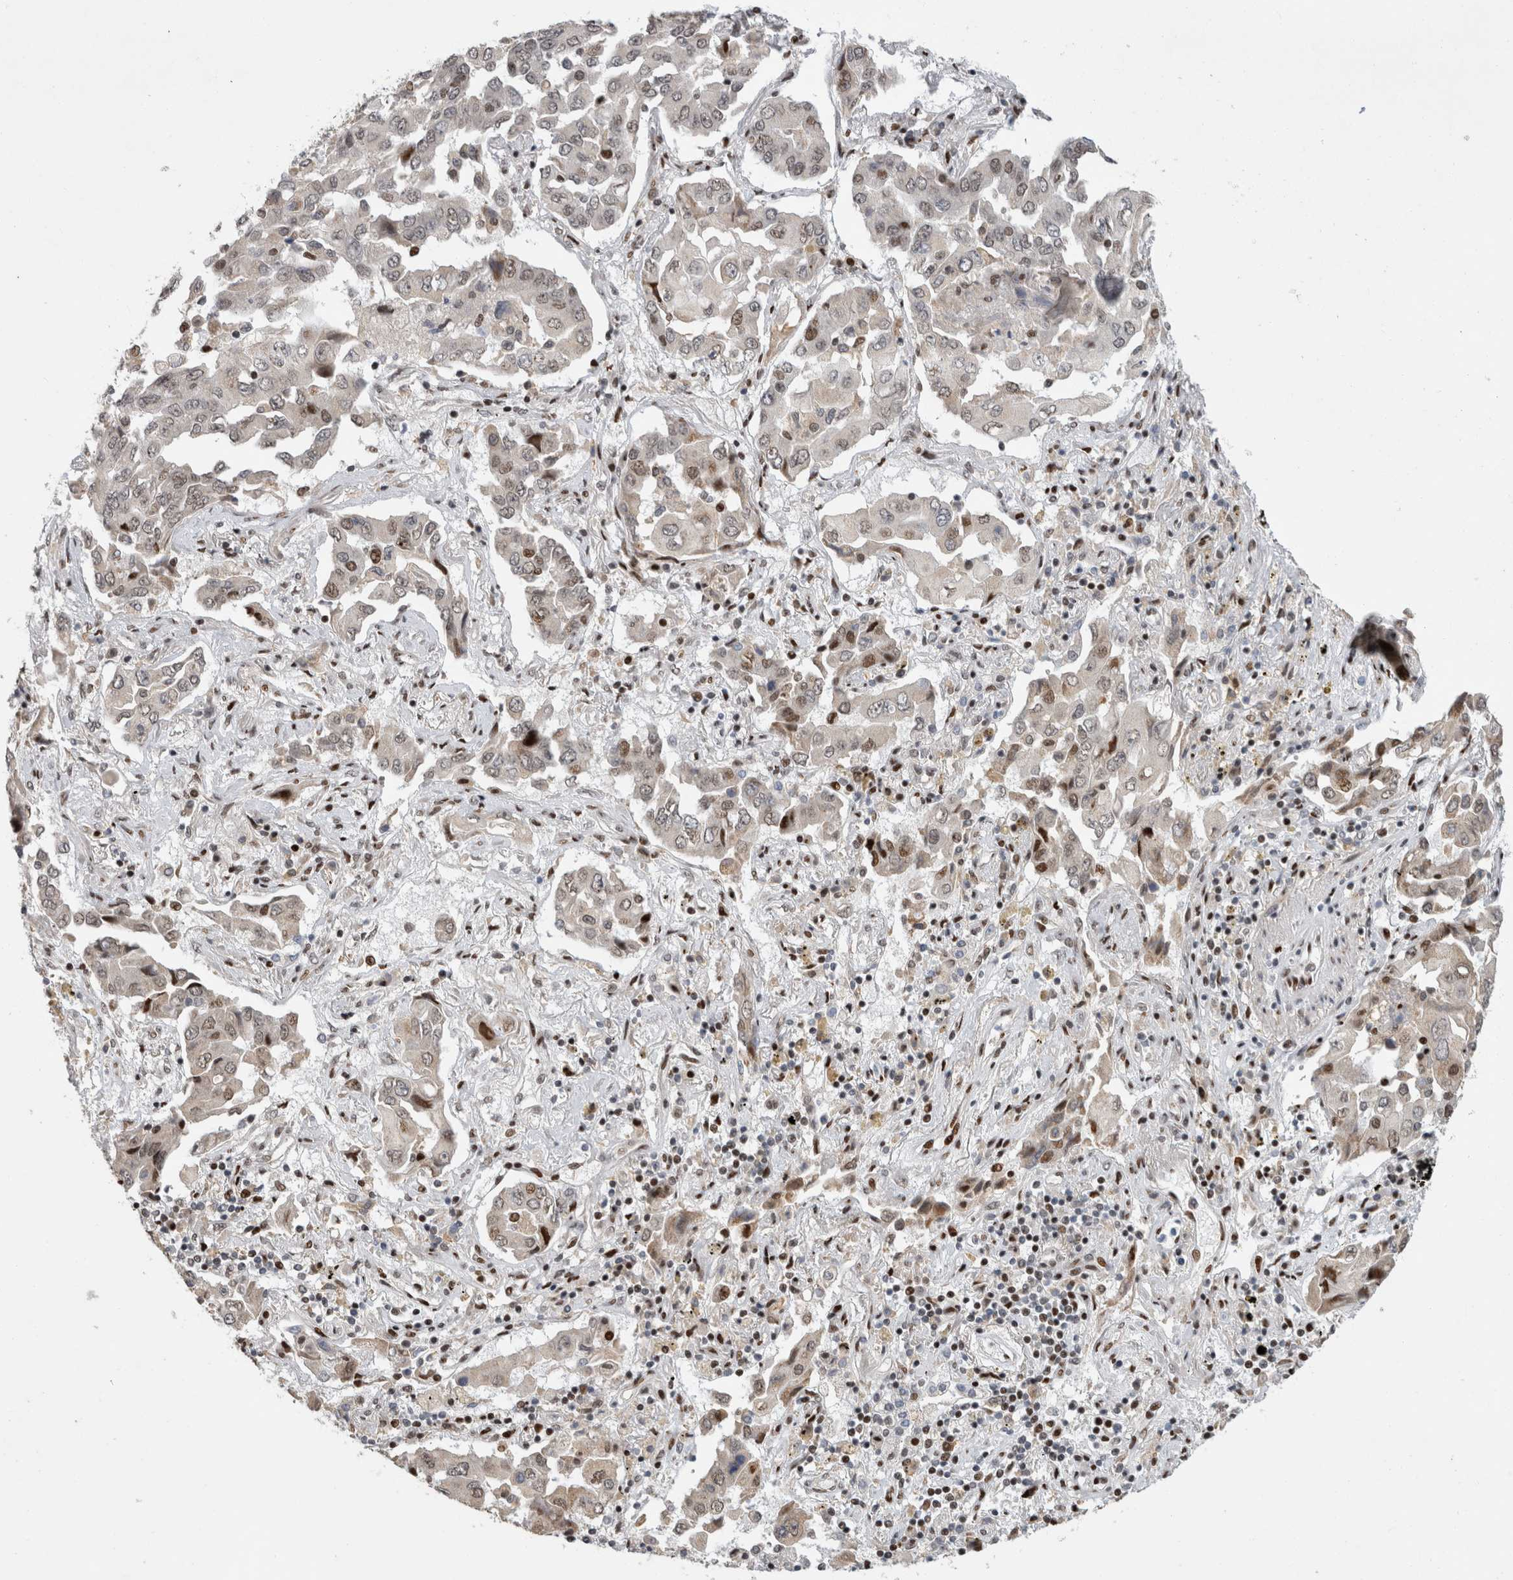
{"staining": {"intensity": "weak", "quantity": "<25%", "location": "cytoplasmic/membranous,nuclear"}, "tissue": "lung cancer", "cell_type": "Tumor cells", "image_type": "cancer", "snomed": [{"axis": "morphology", "description": "Adenocarcinoma, NOS"}, {"axis": "topography", "description": "Lung"}], "caption": "High power microscopy micrograph of an IHC histopathology image of lung cancer, revealing no significant staining in tumor cells. (Stains: DAB immunohistochemistry with hematoxylin counter stain, Microscopy: brightfield microscopy at high magnification).", "gene": "C8orf58", "patient": {"sex": "female", "age": 65}}